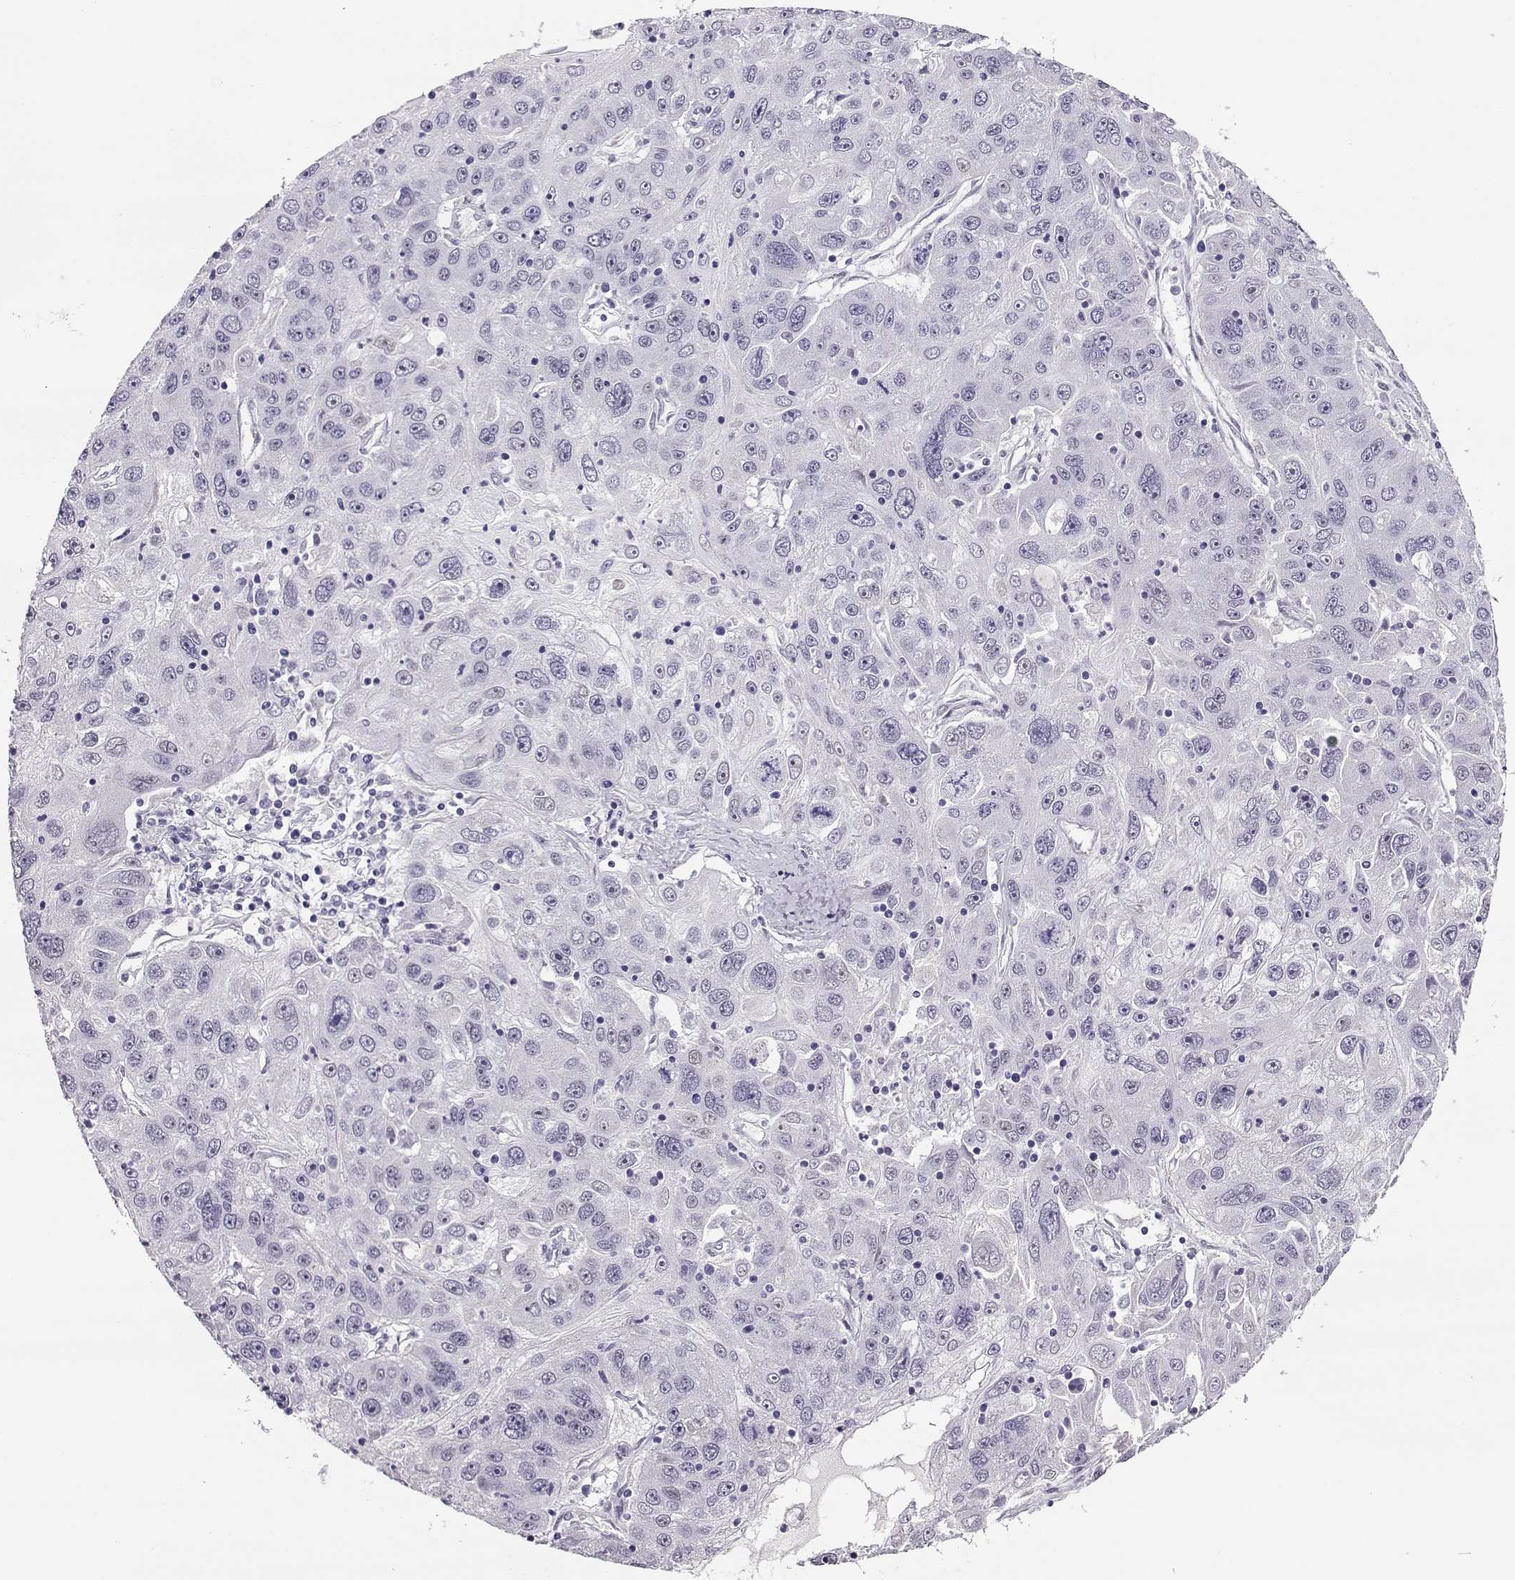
{"staining": {"intensity": "negative", "quantity": "none", "location": "none"}, "tissue": "stomach cancer", "cell_type": "Tumor cells", "image_type": "cancer", "snomed": [{"axis": "morphology", "description": "Adenocarcinoma, NOS"}, {"axis": "topography", "description": "Stomach"}], "caption": "Immunohistochemistry (IHC) photomicrograph of neoplastic tissue: human stomach cancer stained with DAB (3,3'-diaminobenzidine) reveals no significant protein expression in tumor cells.", "gene": "POLI", "patient": {"sex": "male", "age": 56}}